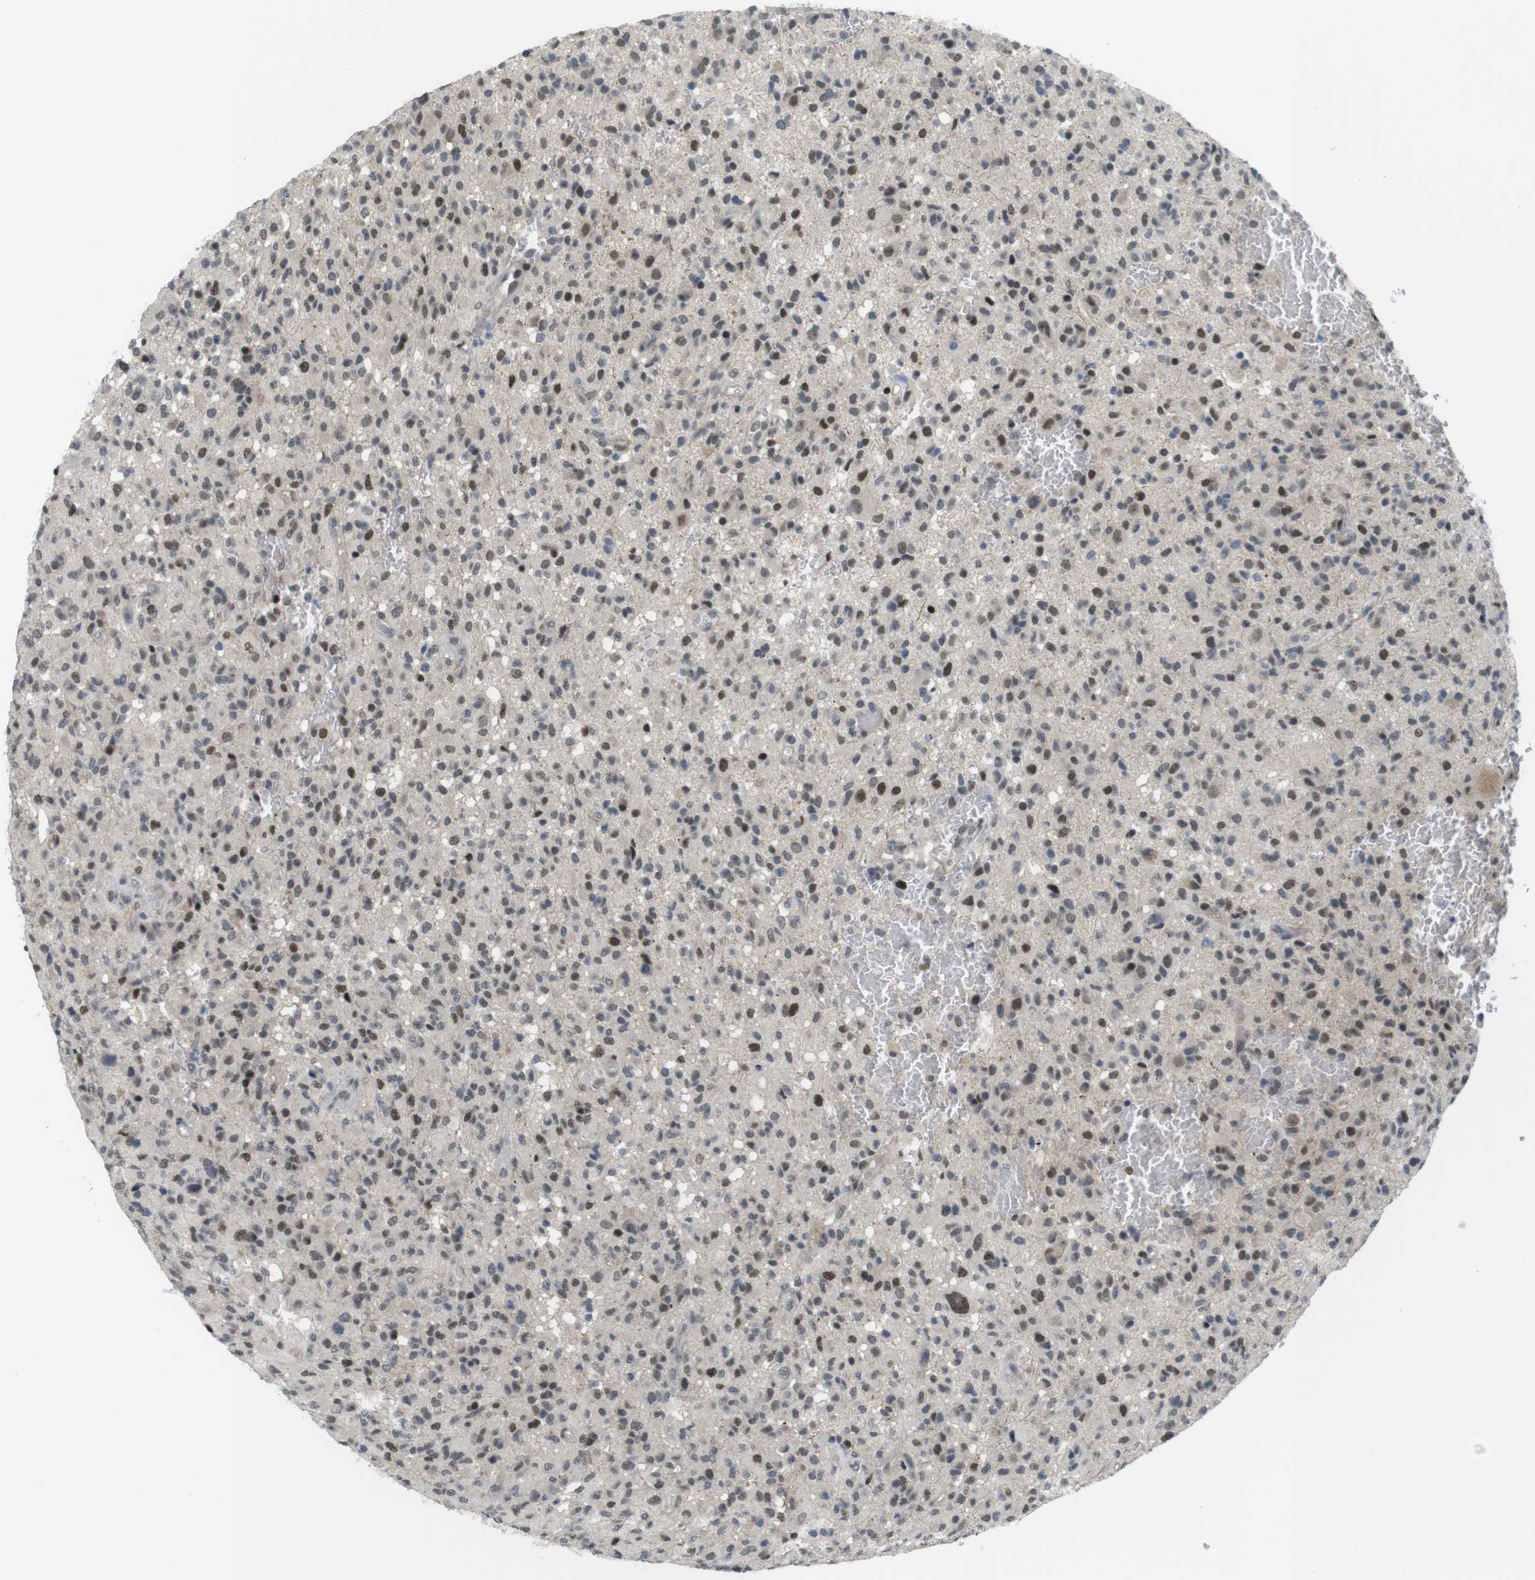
{"staining": {"intensity": "moderate", "quantity": "<25%", "location": "nuclear"}, "tissue": "glioma", "cell_type": "Tumor cells", "image_type": "cancer", "snomed": [{"axis": "morphology", "description": "Glioma, malignant, High grade"}, {"axis": "topography", "description": "Brain"}], "caption": "Glioma stained with immunohistochemistry reveals moderate nuclear staining in about <25% of tumor cells.", "gene": "SMCO2", "patient": {"sex": "male", "age": 71}}